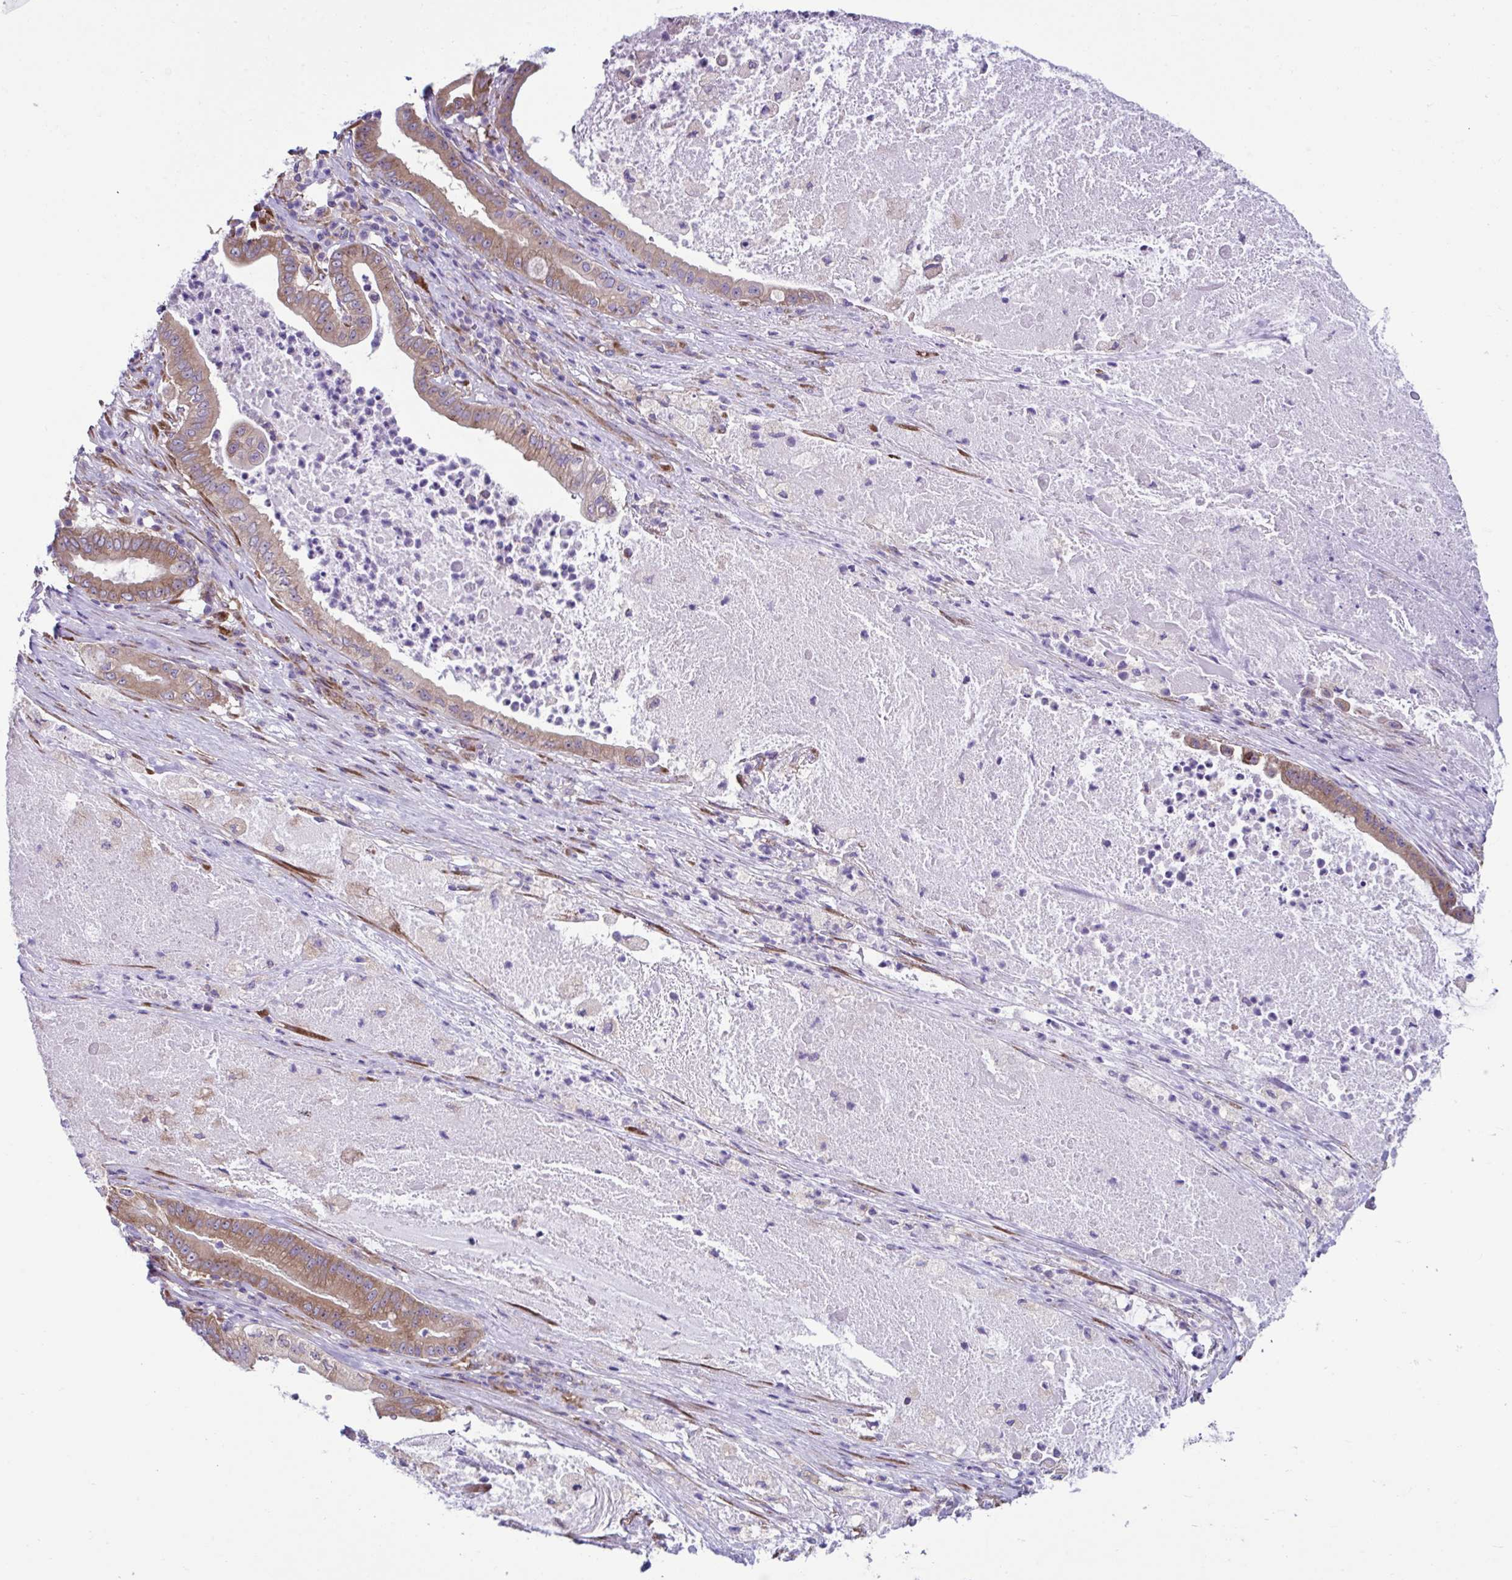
{"staining": {"intensity": "moderate", "quantity": ">75%", "location": "cytoplasmic/membranous"}, "tissue": "pancreatic cancer", "cell_type": "Tumor cells", "image_type": "cancer", "snomed": [{"axis": "morphology", "description": "Adenocarcinoma, NOS"}, {"axis": "topography", "description": "Pancreas"}], "caption": "Brown immunohistochemical staining in pancreatic cancer displays moderate cytoplasmic/membranous expression in approximately >75% of tumor cells. (IHC, brightfield microscopy, high magnification).", "gene": "RPL7", "patient": {"sex": "male", "age": 71}}